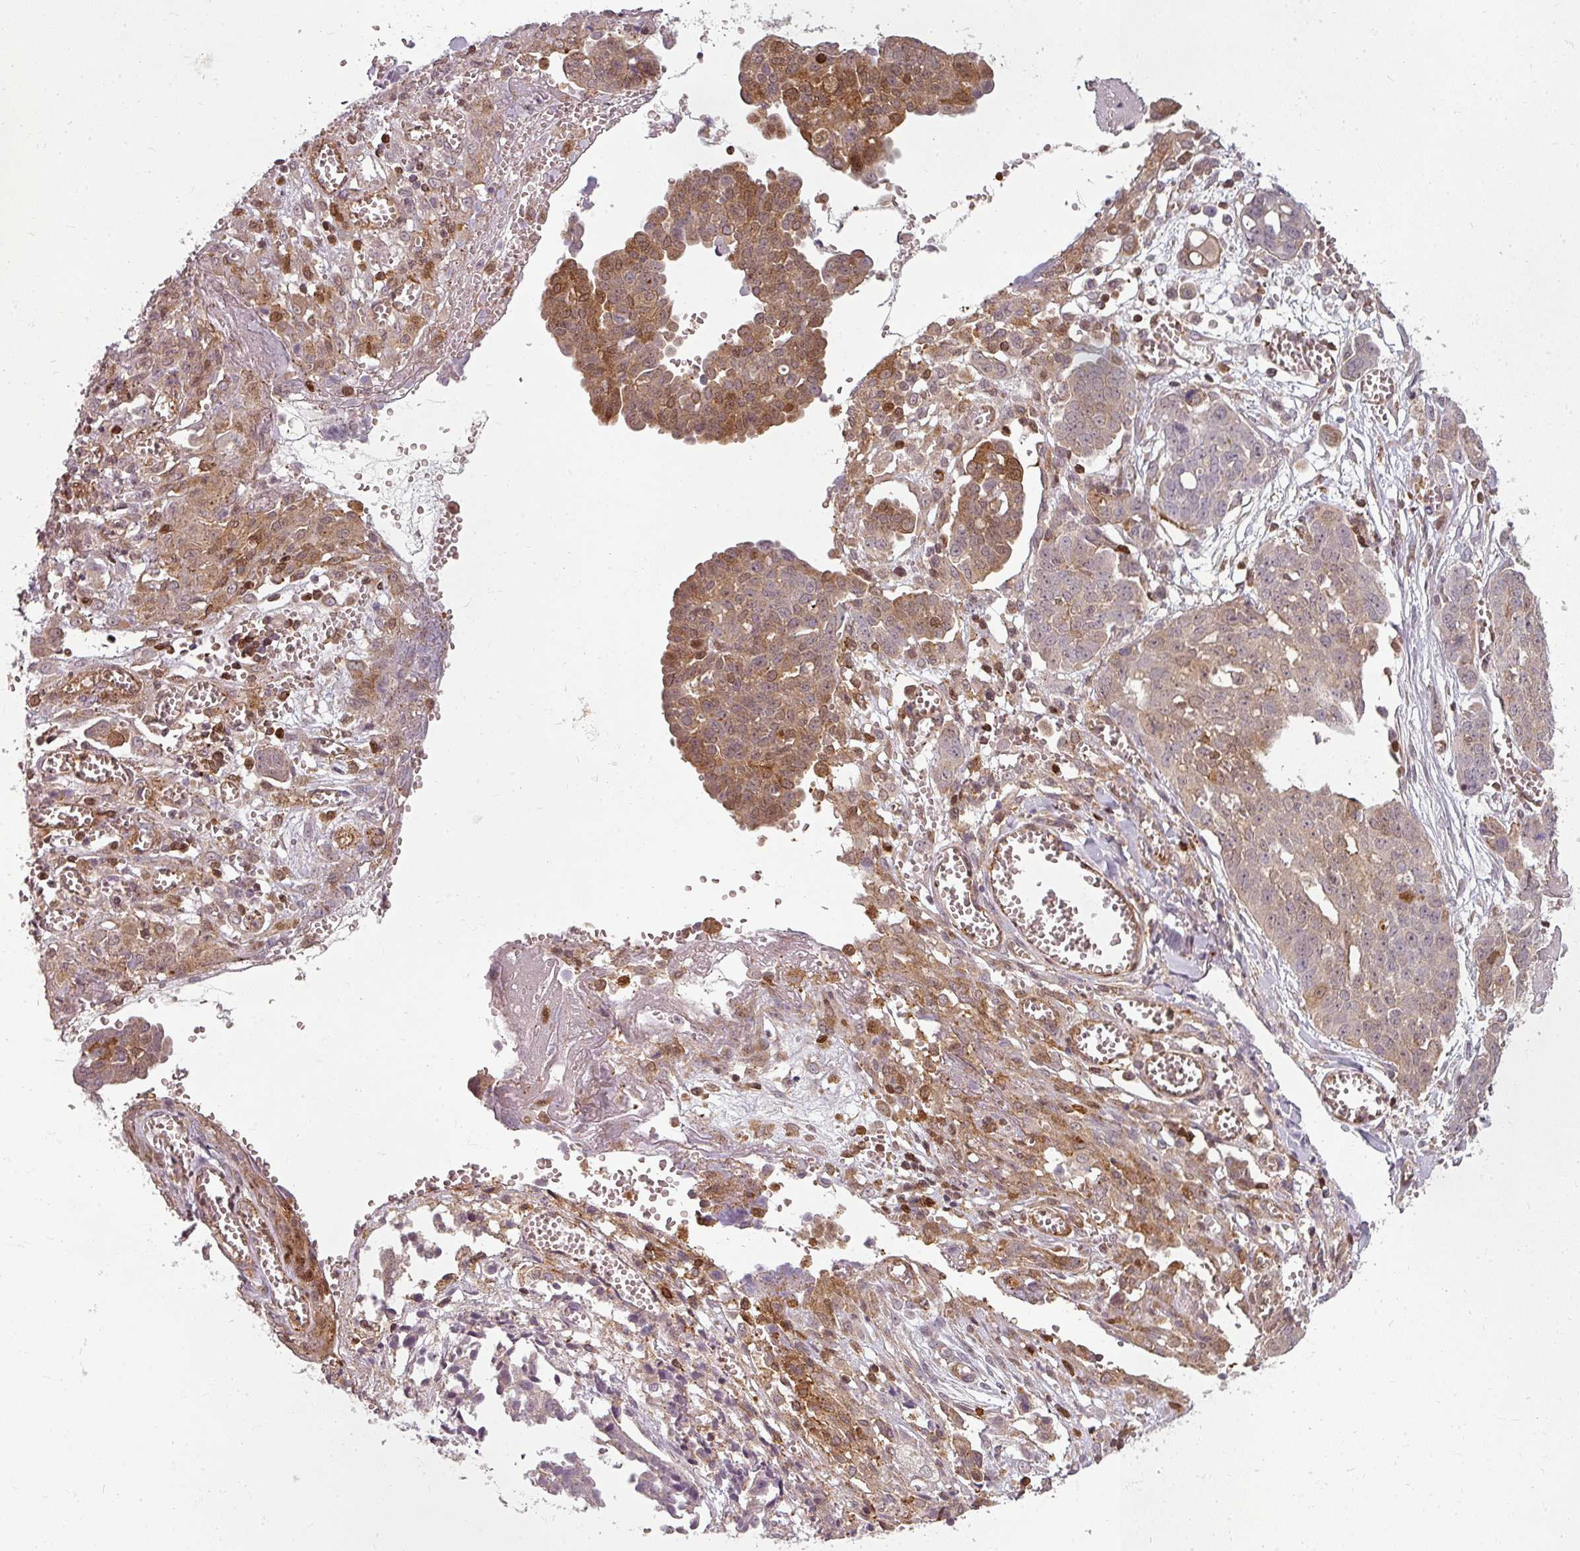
{"staining": {"intensity": "moderate", "quantity": "25%-75%", "location": "cytoplasmic/membranous"}, "tissue": "ovarian cancer", "cell_type": "Tumor cells", "image_type": "cancer", "snomed": [{"axis": "morphology", "description": "Cystadenocarcinoma, serous, NOS"}, {"axis": "topography", "description": "Soft tissue"}, {"axis": "topography", "description": "Ovary"}], "caption": "Immunohistochemical staining of human serous cystadenocarcinoma (ovarian) reveals medium levels of moderate cytoplasmic/membranous expression in approximately 25%-75% of tumor cells. Ihc stains the protein of interest in brown and the nuclei are stained blue.", "gene": "CLIC1", "patient": {"sex": "female", "age": 57}}